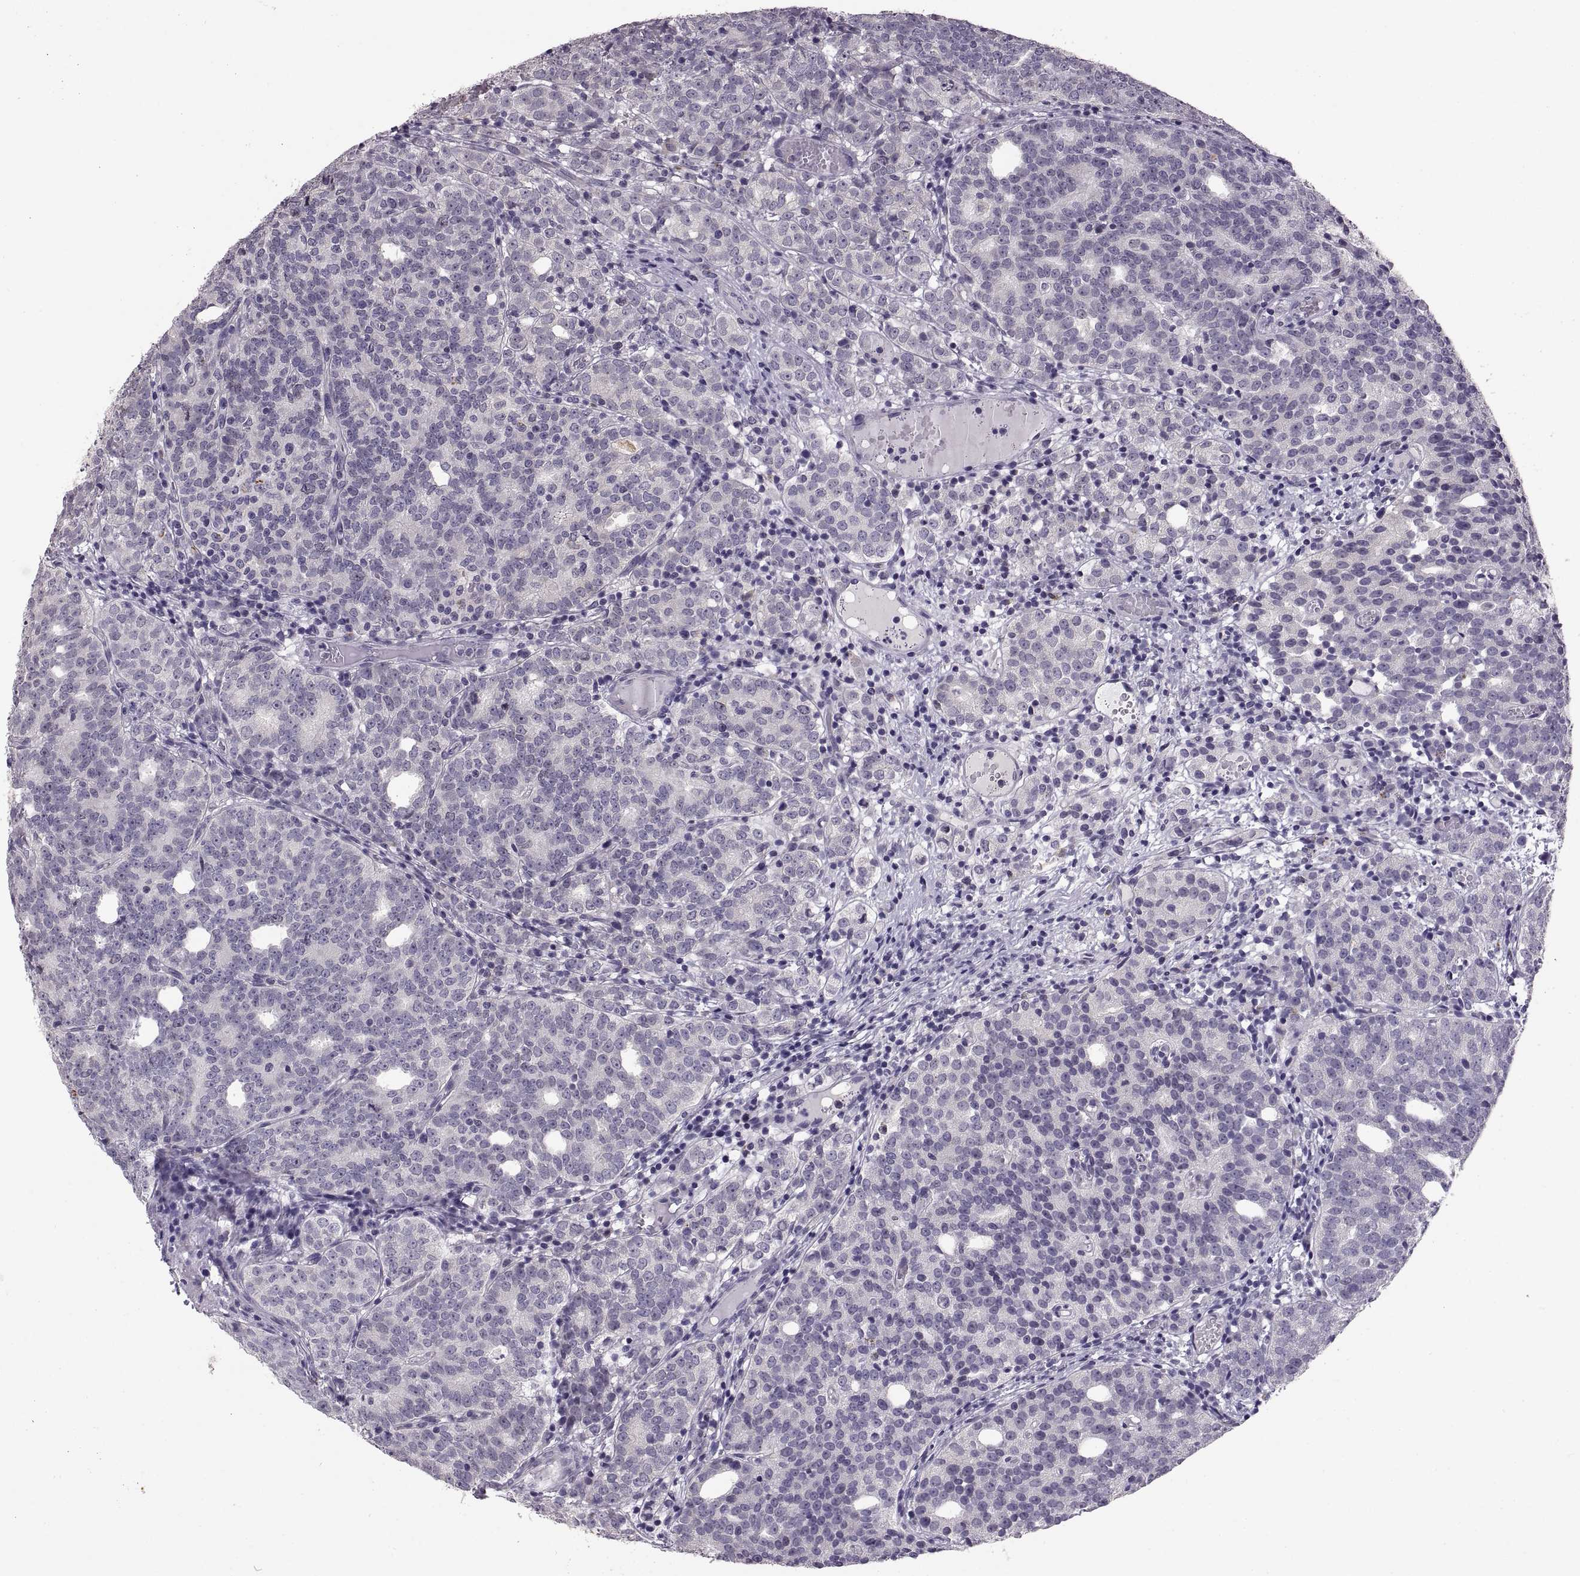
{"staining": {"intensity": "negative", "quantity": "none", "location": "none"}, "tissue": "prostate cancer", "cell_type": "Tumor cells", "image_type": "cancer", "snomed": [{"axis": "morphology", "description": "Adenocarcinoma, High grade"}, {"axis": "topography", "description": "Prostate"}], "caption": "The histopathology image demonstrates no significant positivity in tumor cells of prostate adenocarcinoma (high-grade).", "gene": "MAGEB18", "patient": {"sex": "male", "age": 53}}